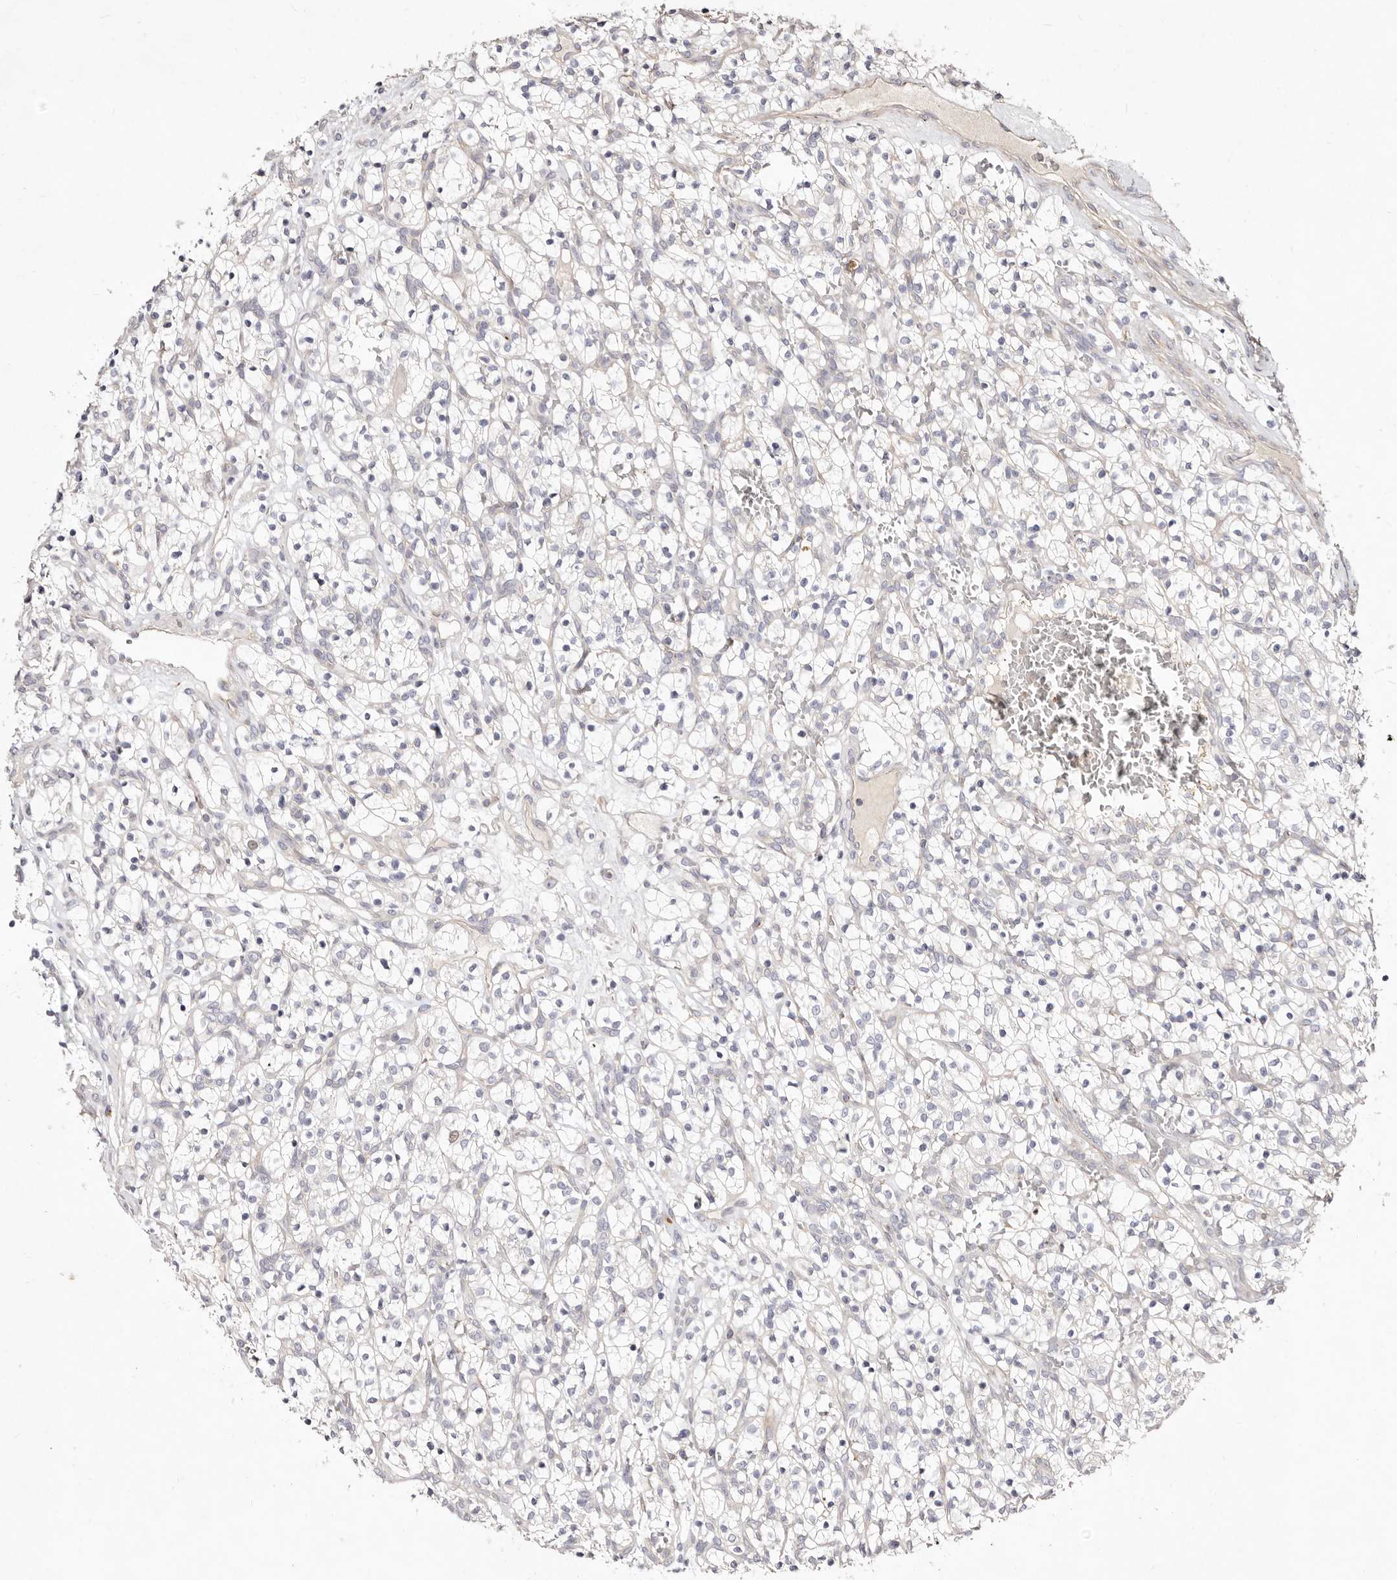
{"staining": {"intensity": "negative", "quantity": "none", "location": "none"}, "tissue": "renal cancer", "cell_type": "Tumor cells", "image_type": "cancer", "snomed": [{"axis": "morphology", "description": "Adenocarcinoma, NOS"}, {"axis": "topography", "description": "Kidney"}], "caption": "There is no significant positivity in tumor cells of adenocarcinoma (renal).", "gene": "SLC25A20", "patient": {"sex": "female", "age": 57}}